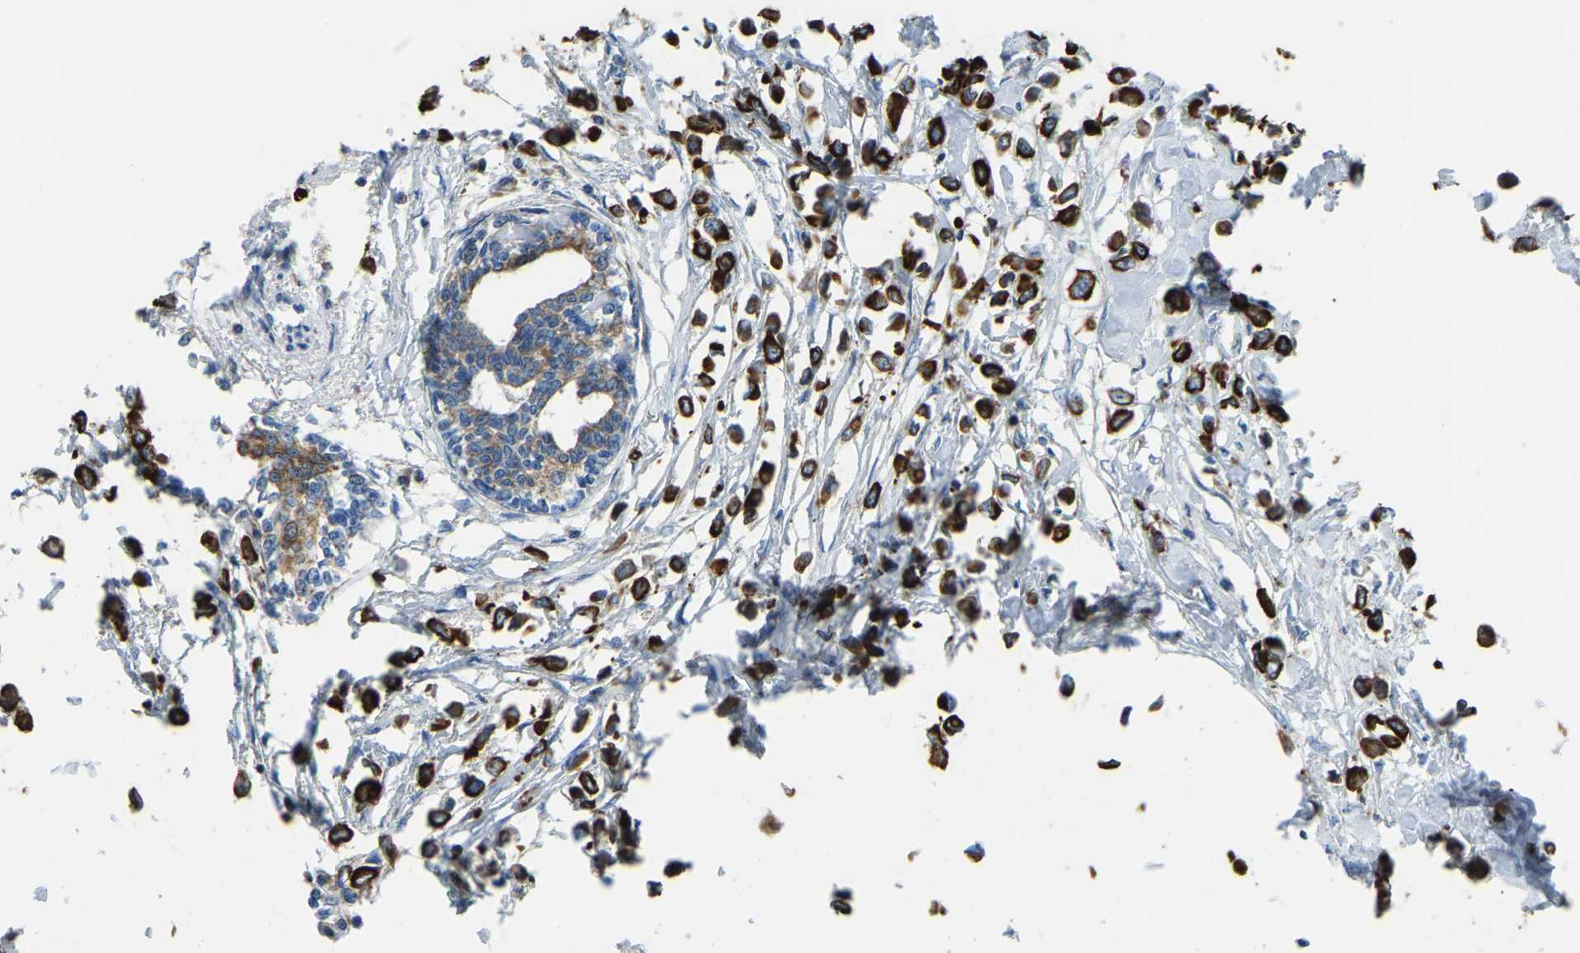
{"staining": {"intensity": "strong", "quantity": ">75%", "location": "cytoplasmic/membranous"}, "tissue": "breast cancer", "cell_type": "Tumor cells", "image_type": "cancer", "snomed": [{"axis": "morphology", "description": "Lobular carcinoma"}, {"axis": "topography", "description": "Breast"}], "caption": "Lobular carcinoma (breast) stained with DAB immunohistochemistry shows high levels of strong cytoplasmic/membranous expression in approximately >75% of tumor cells.", "gene": "ZNF200", "patient": {"sex": "female", "age": 51}}